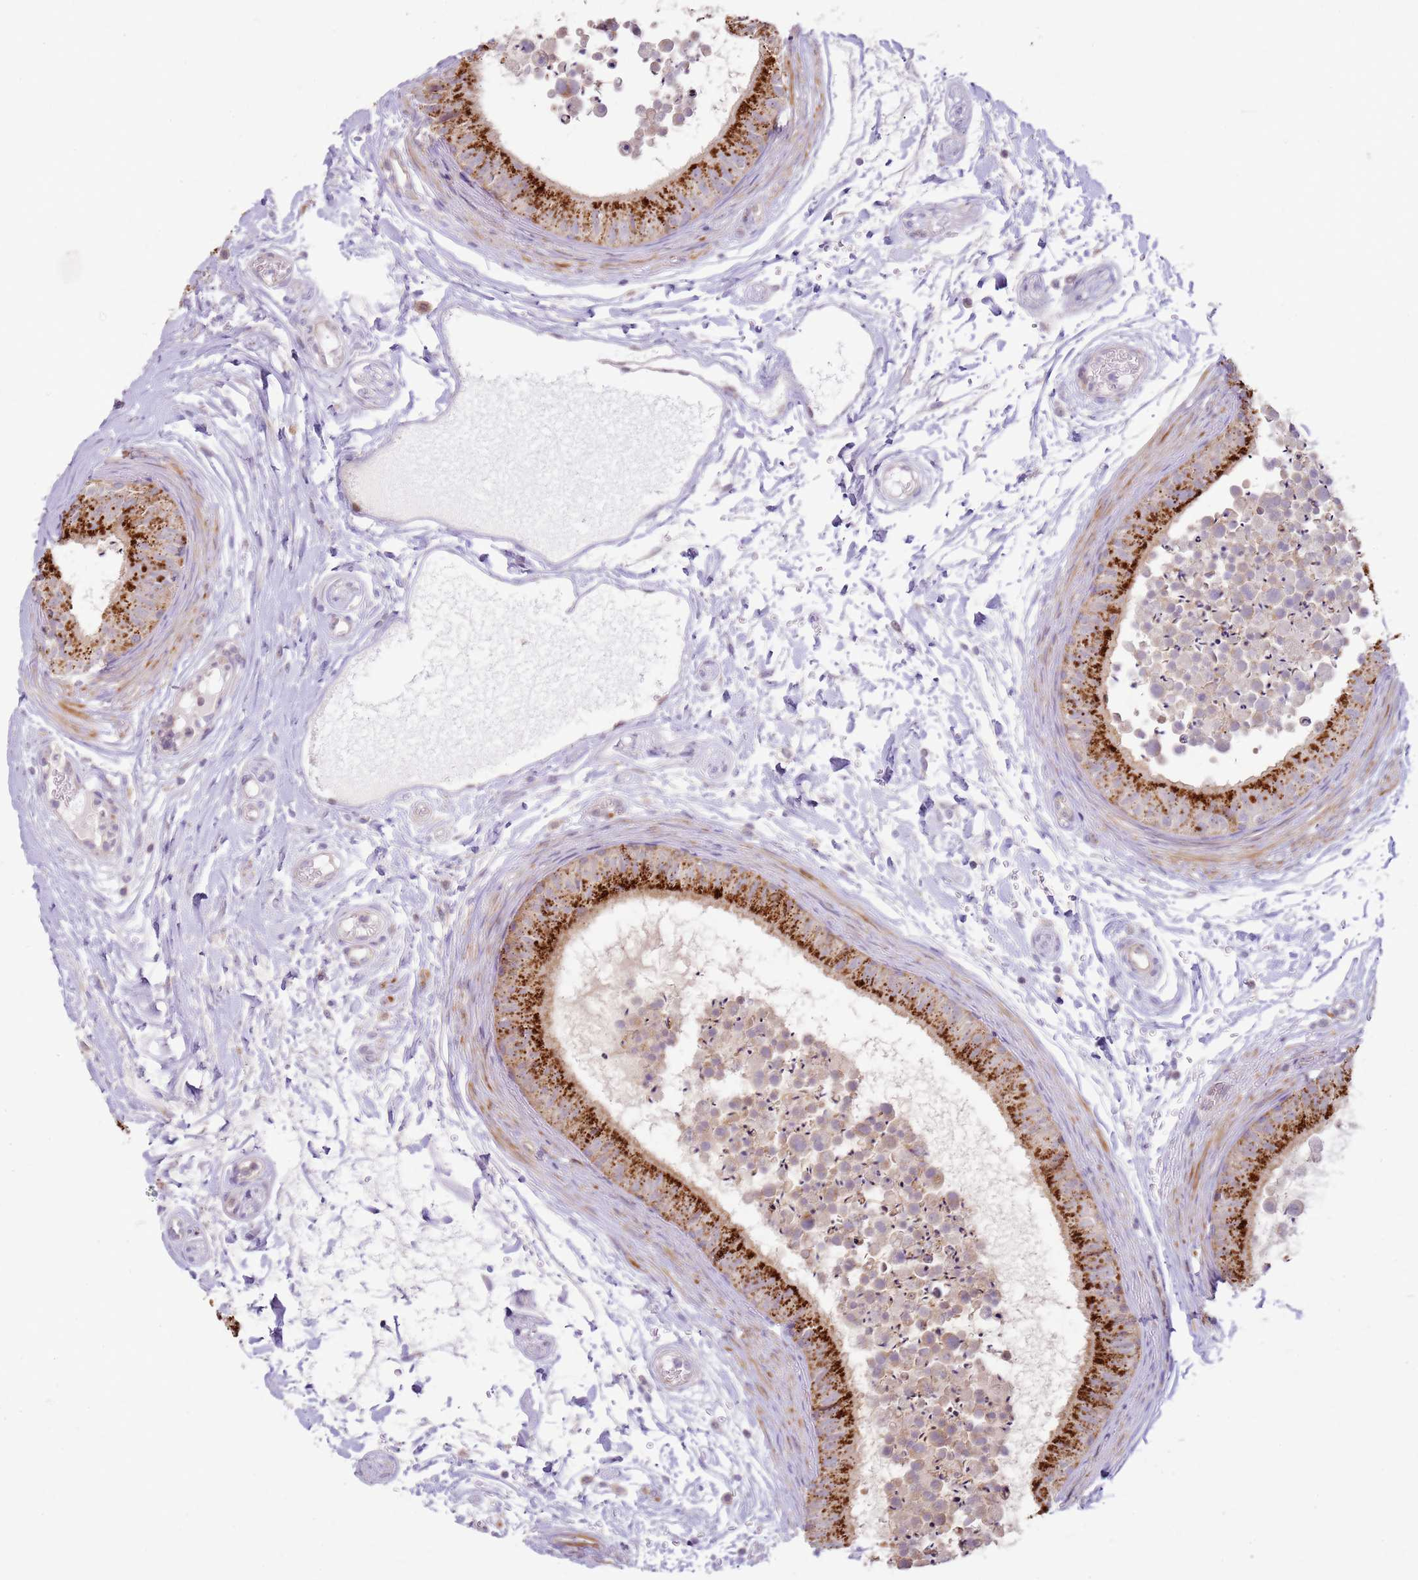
{"staining": {"intensity": "strong", "quantity": "25%-75%", "location": "cytoplasmic/membranous"}, "tissue": "epididymis", "cell_type": "Glandular cells", "image_type": "normal", "snomed": [{"axis": "morphology", "description": "Normal tissue, NOS"}, {"axis": "topography", "description": "Epididymis"}], "caption": "This is an image of IHC staining of unremarkable epididymis, which shows strong staining in the cytoplasmic/membranous of glandular cells.", "gene": "GRAP", "patient": {"sex": "male", "age": 15}}